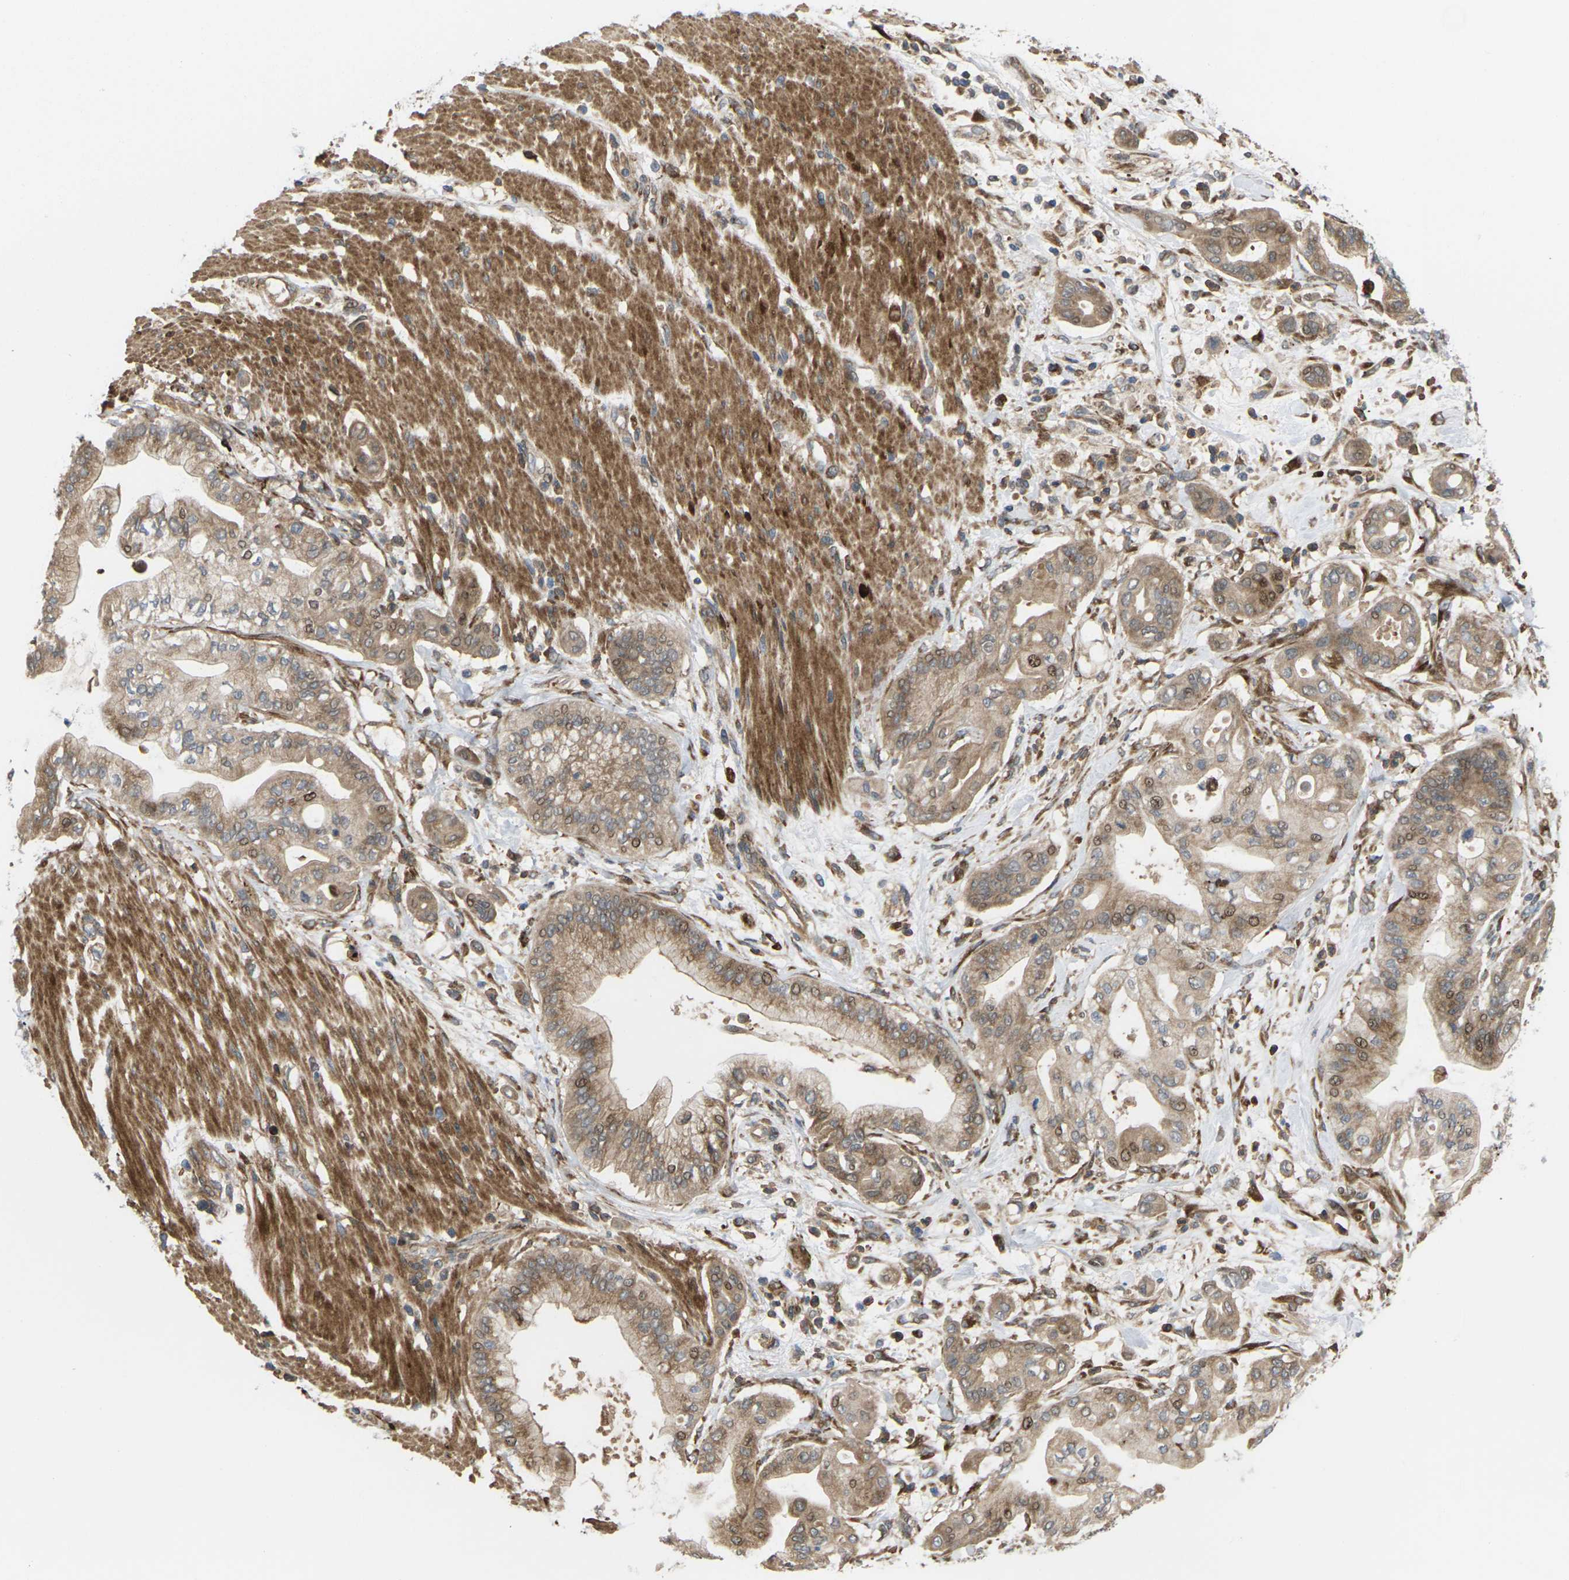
{"staining": {"intensity": "moderate", "quantity": ">75%", "location": "cytoplasmic/membranous,nuclear"}, "tissue": "pancreatic cancer", "cell_type": "Tumor cells", "image_type": "cancer", "snomed": [{"axis": "morphology", "description": "Adenocarcinoma, NOS"}, {"axis": "morphology", "description": "Adenocarcinoma, metastatic, NOS"}, {"axis": "topography", "description": "Lymph node"}, {"axis": "topography", "description": "Pancreas"}, {"axis": "topography", "description": "Duodenum"}], "caption": "This image shows immunohistochemistry (IHC) staining of human pancreatic cancer (adenocarcinoma), with medium moderate cytoplasmic/membranous and nuclear positivity in approximately >75% of tumor cells.", "gene": "ROBO1", "patient": {"sex": "female", "age": 64}}